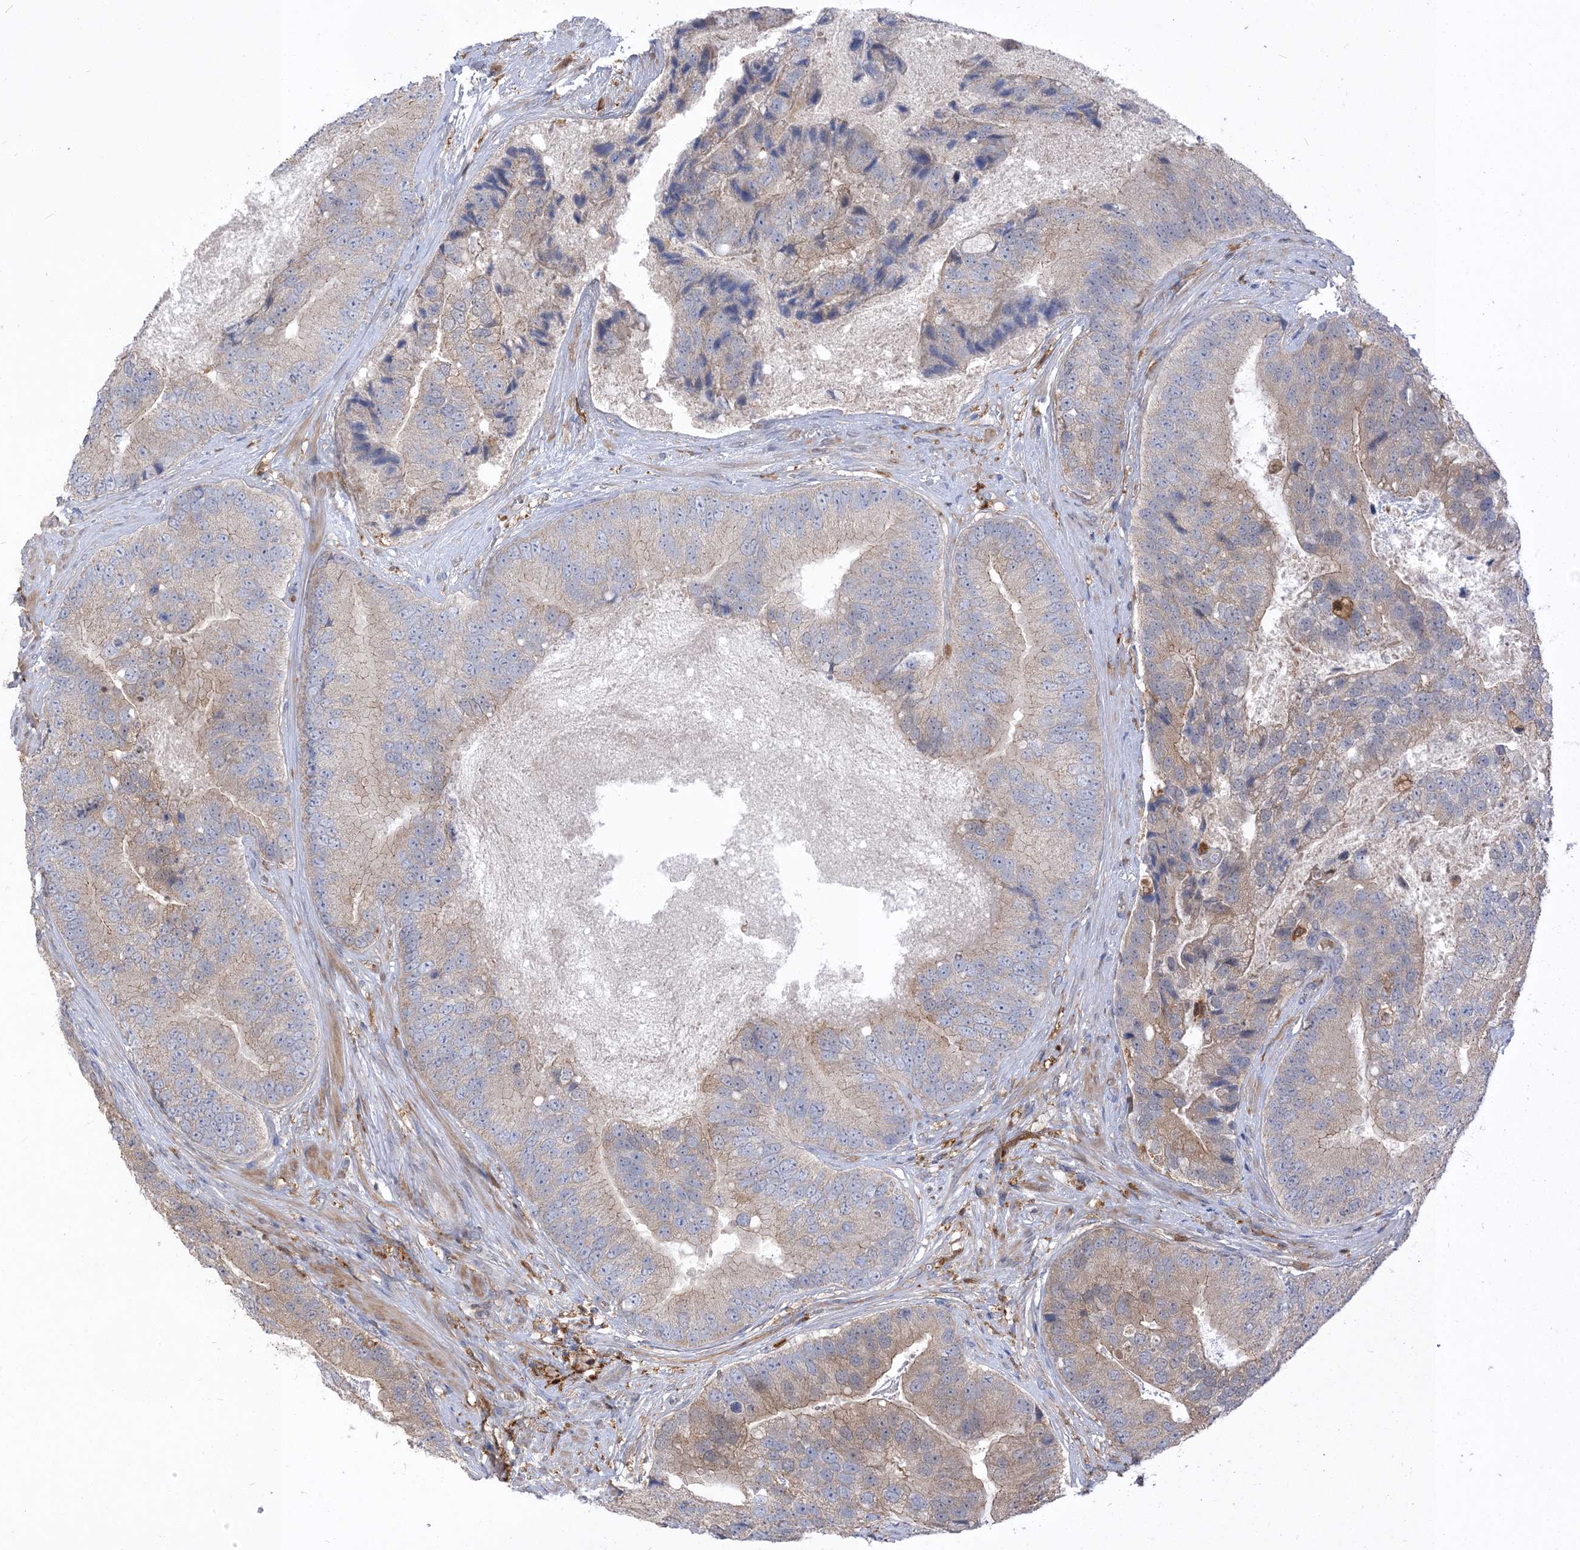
{"staining": {"intensity": "weak", "quantity": "25%-75%", "location": "cytoplasmic/membranous"}, "tissue": "prostate cancer", "cell_type": "Tumor cells", "image_type": "cancer", "snomed": [{"axis": "morphology", "description": "Adenocarcinoma, High grade"}, {"axis": "topography", "description": "Prostate"}], "caption": "A high-resolution micrograph shows IHC staining of adenocarcinoma (high-grade) (prostate), which exhibits weak cytoplasmic/membranous expression in about 25%-75% of tumor cells. The staining was performed using DAB (3,3'-diaminobenzidine), with brown indicating positive protein expression. Nuclei are stained blue with hematoxylin.", "gene": "NAGK", "patient": {"sex": "male", "age": 70}}